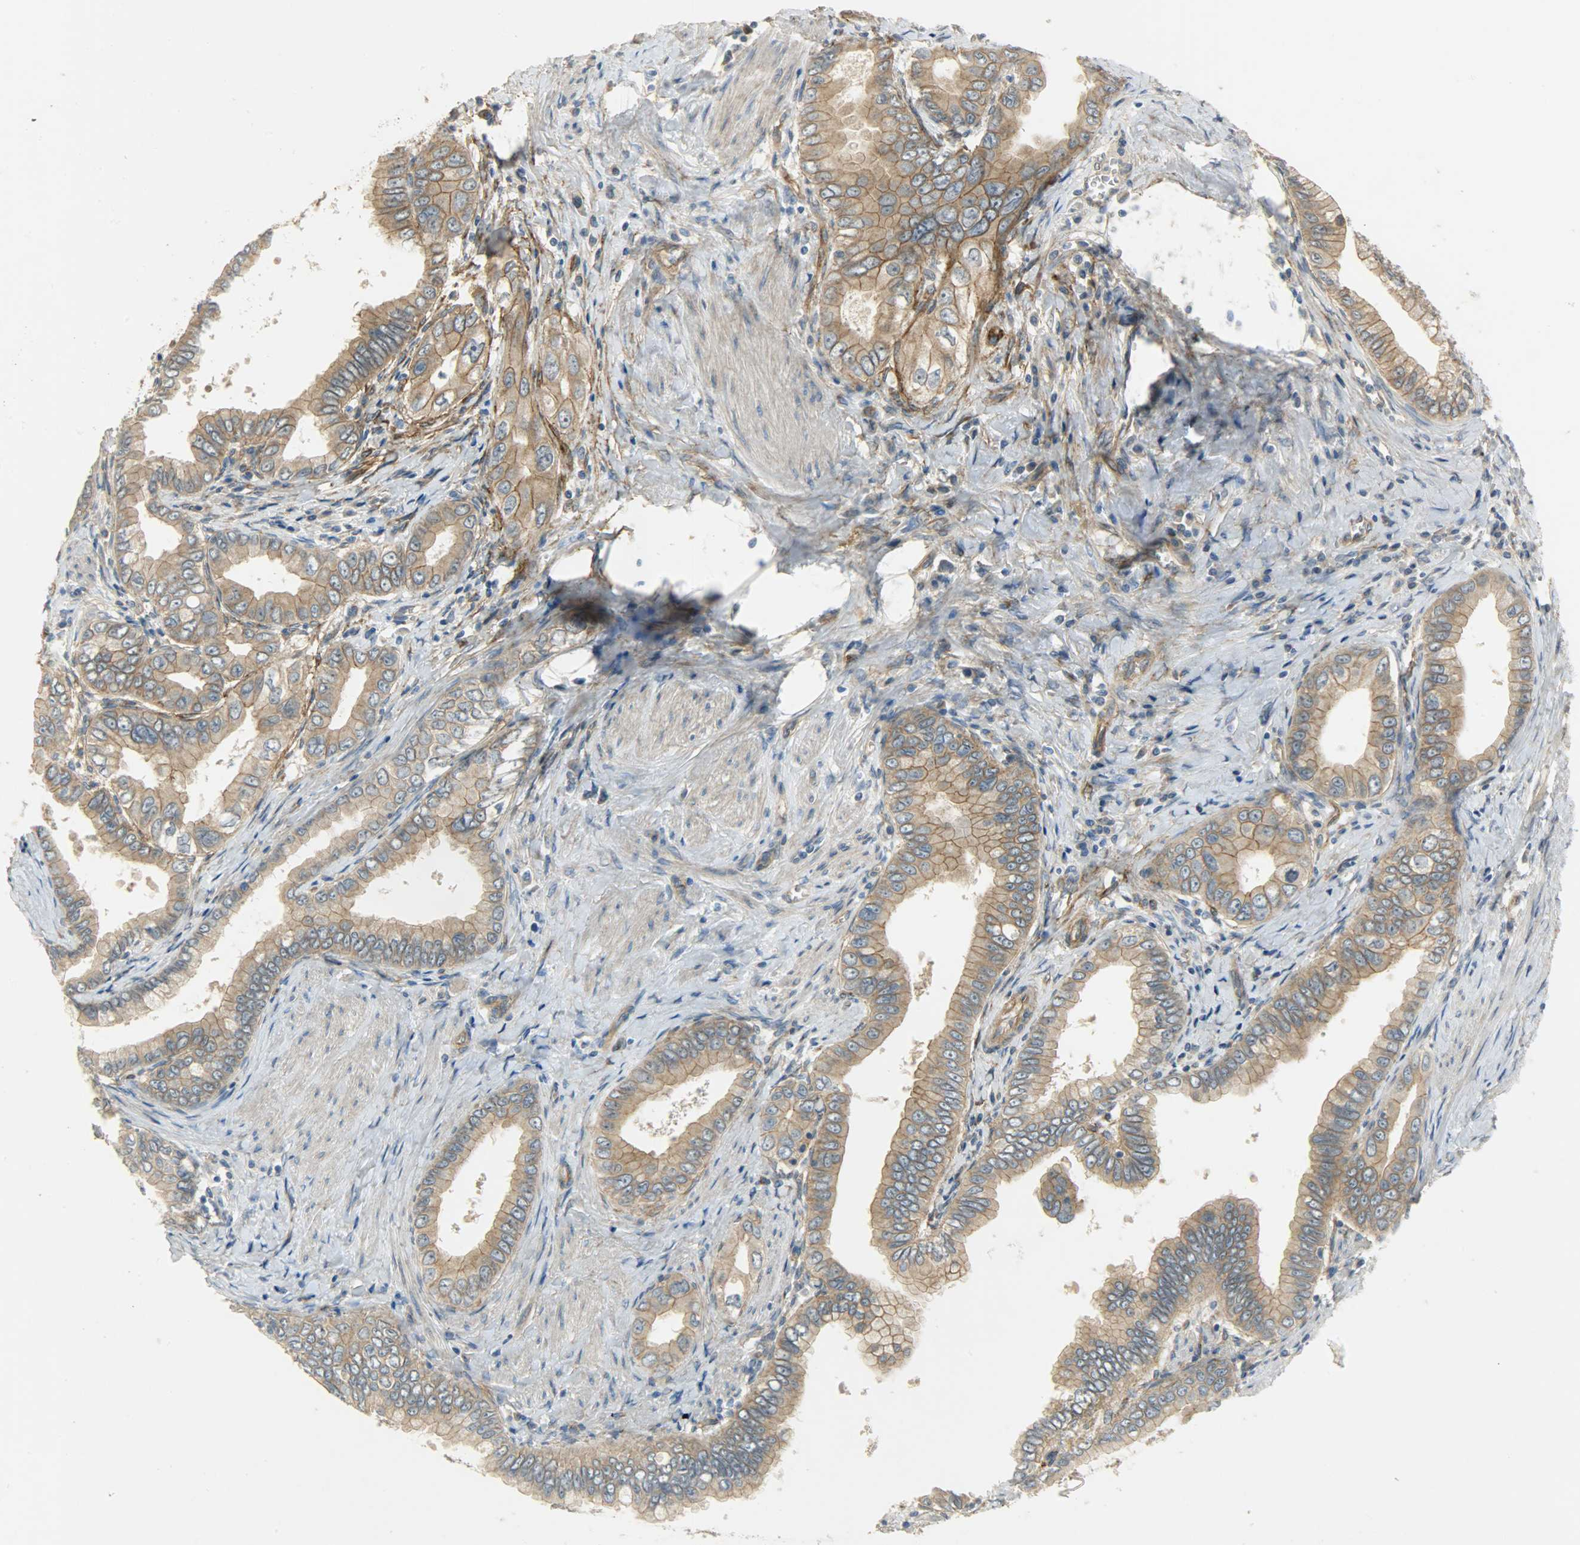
{"staining": {"intensity": "moderate", "quantity": ">75%", "location": "cytoplasmic/membranous"}, "tissue": "pancreatic cancer", "cell_type": "Tumor cells", "image_type": "cancer", "snomed": [{"axis": "morphology", "description": "Normal tissue, NOS"}, {"axis": "topography", "description": "Lymph node"}], "caption": "A photomicrograph showing moderate cytoplasmic/membranous positivity in approximately >75% of tumor cells in pancreatic cancer, as visualized by brown immunohistochemical staining.", "gene": "KIAA1217", "patient": {"sex": "male", "age": 50}}